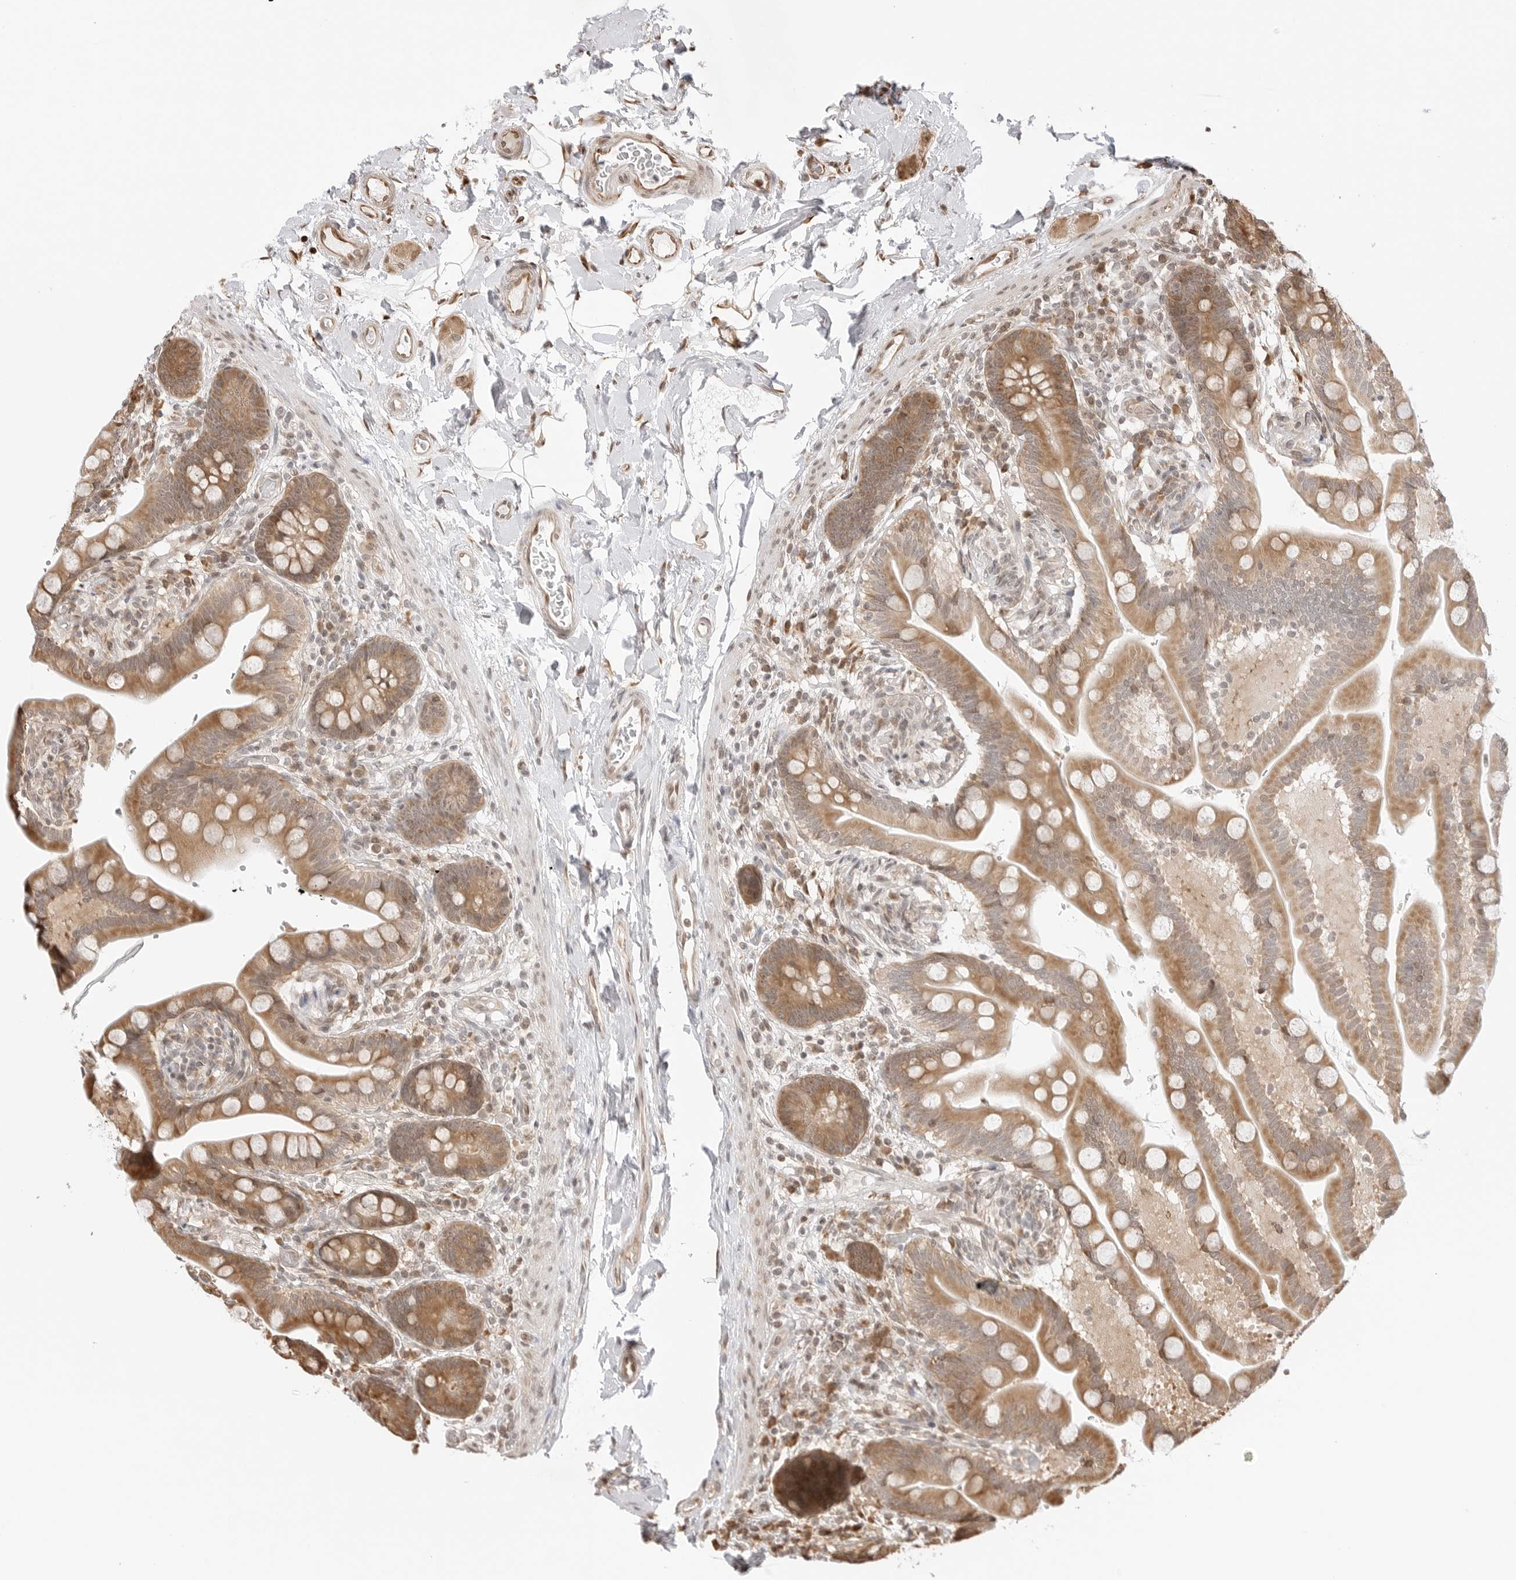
{"staining": {"intensity": "moderate", "quantity": ">75%", "location": "cytoplasmic/membranous,nuclear"}, "tissue": "colon", "cell_type": "Endothelial cells", "image_type": "normal", "snomed": [{"axis": "morphology", "description": "Normal tissue, NOS"}, {"axis": "topography", "description": "Smooth muscle"}, {"axis": "topography", "description": "Colon"}], "caption": "Human colon stained with a brown dye displays moderate cytoplasmic/membranous,nuclear positive staining in about >75% of endothelial cells.", "gene": "FKBP14", "patient": {"sex": "male", "age": 73}}